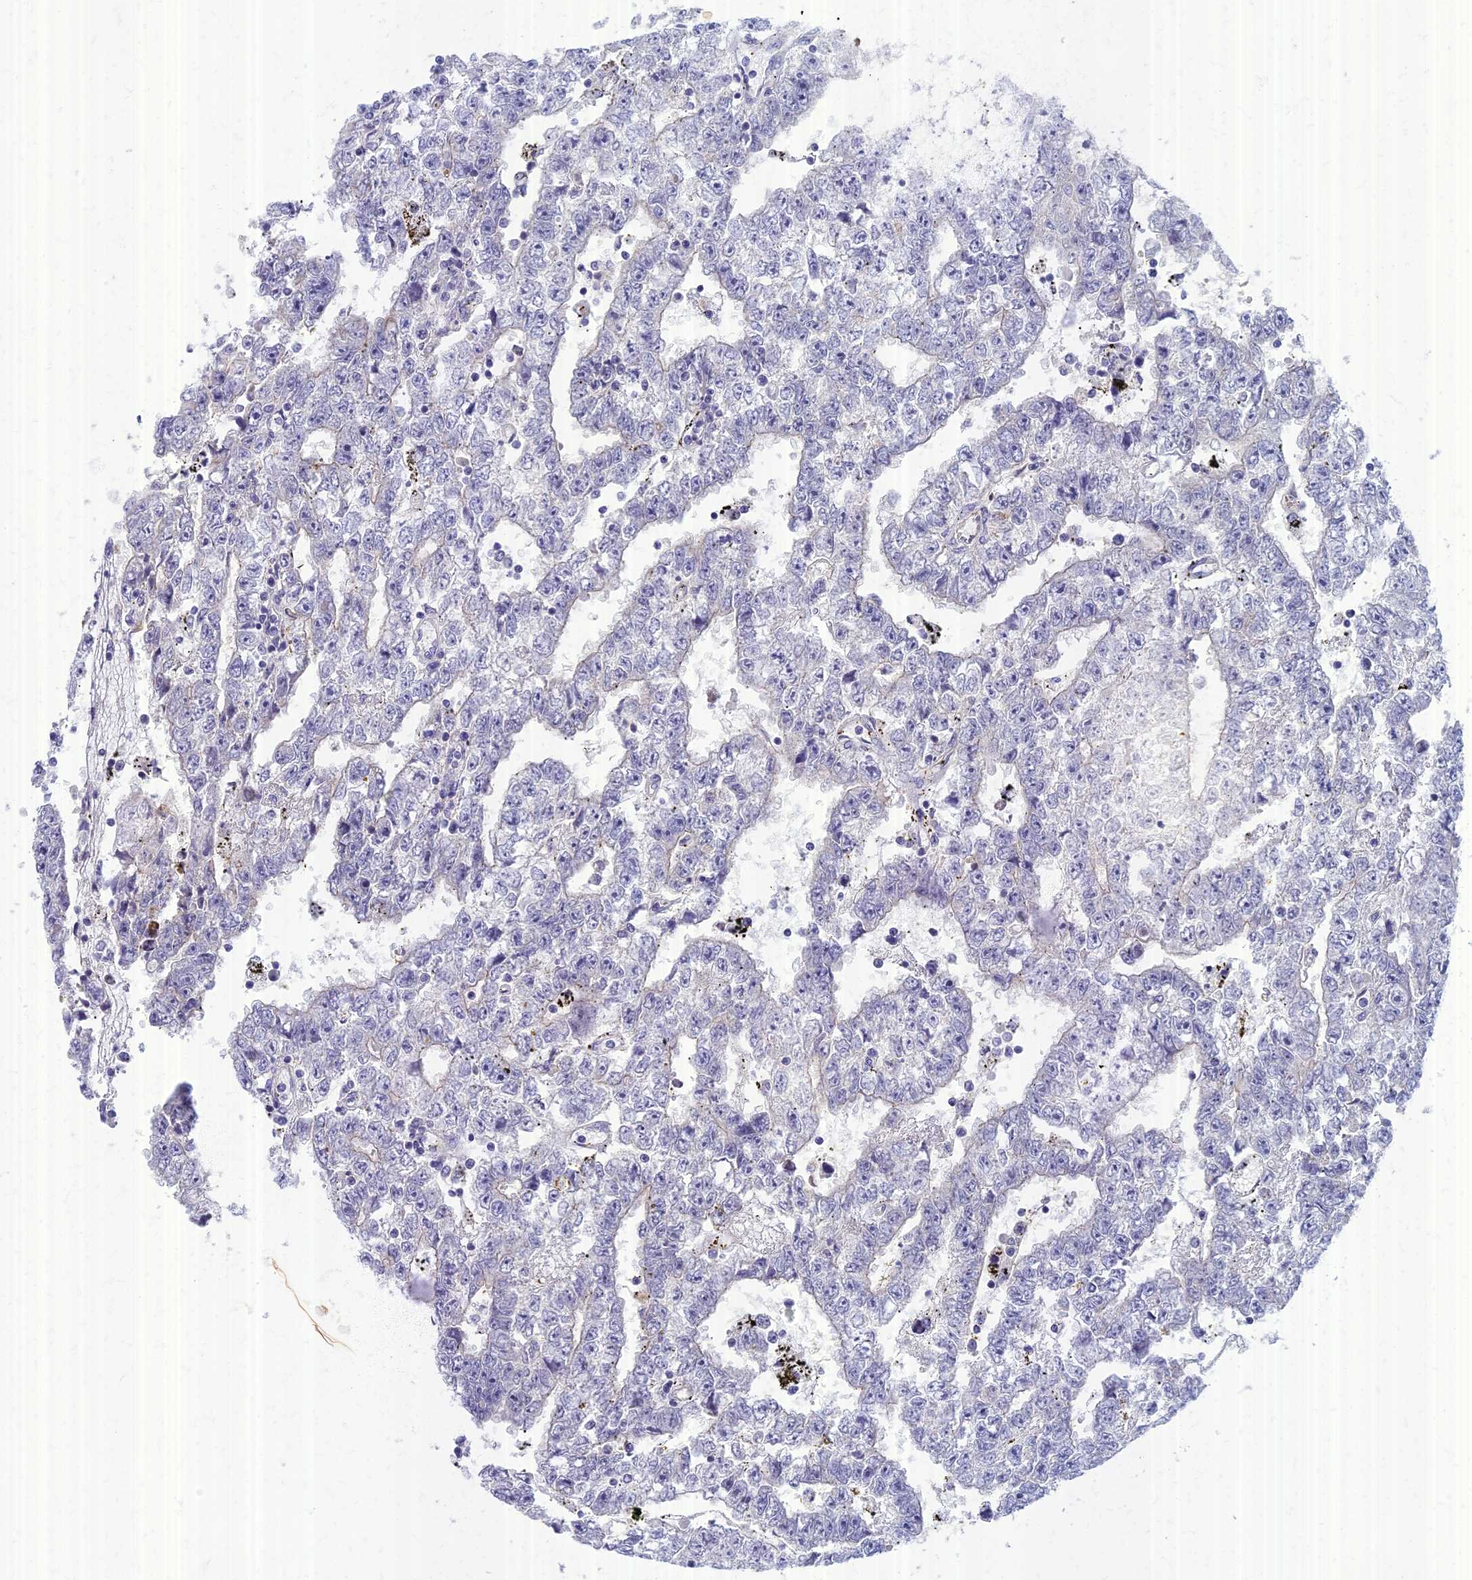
{"staining": {"intensity": "negative", "quantity": "none", "location": "none"}, "tissue": "testis cancer", "cell_type": "Tumor cells", "image_type": "cancer", "snomed": [{"axis": "morphology", "description": "Carcinoma, Embryonal, NOS"}, {"axis": "topography", "description": "Testis"}], "caption": "Tumor cells are negative for brown protein staining in testis cancer.", "gene": "AP4E1", "patient": {"sex": "male", "age": 25}}